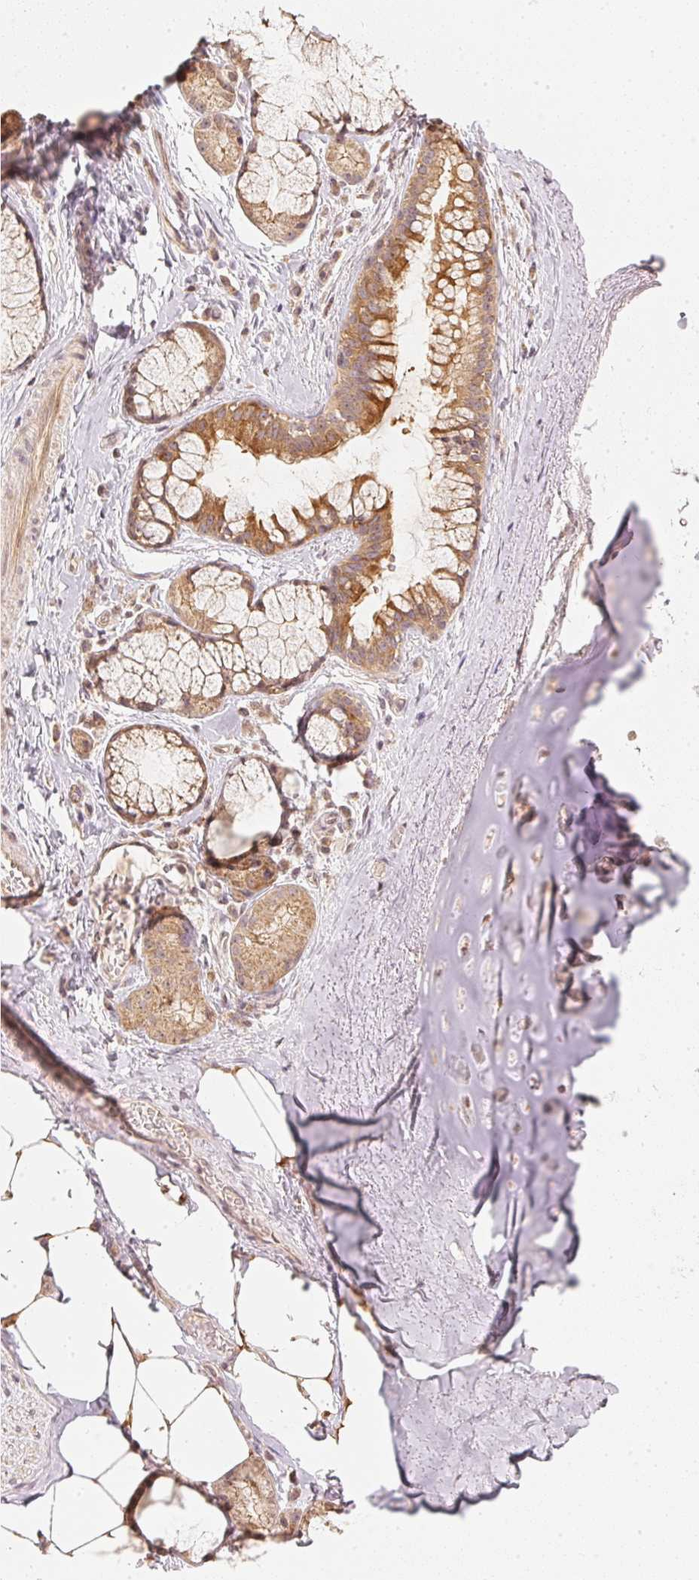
{"staining": {"intensity": "moderate", "quantity": "<25%", "location": "cytoplasmic/membranous,nuclear"}, "tissue": "adipose tissue", "cell_type": "Adipocytes", "image_type": "normal", "snomed": [{"axis": "morphology", "description": "Normal tissue, NOS"}, {"axis": "topography", "description": "Bronchus"}, {"axis": "topography", "description": "Lung"}], "caption": "IHC micrograph of normal adipose tissue stained for a protein (brown), which exhibits low levels of moderate cytoplasmic/membranous,nuclear staining in about <25% of adipocytes.", "gene": "WDR54", "patient": {"sex": "female", "age": 57}}